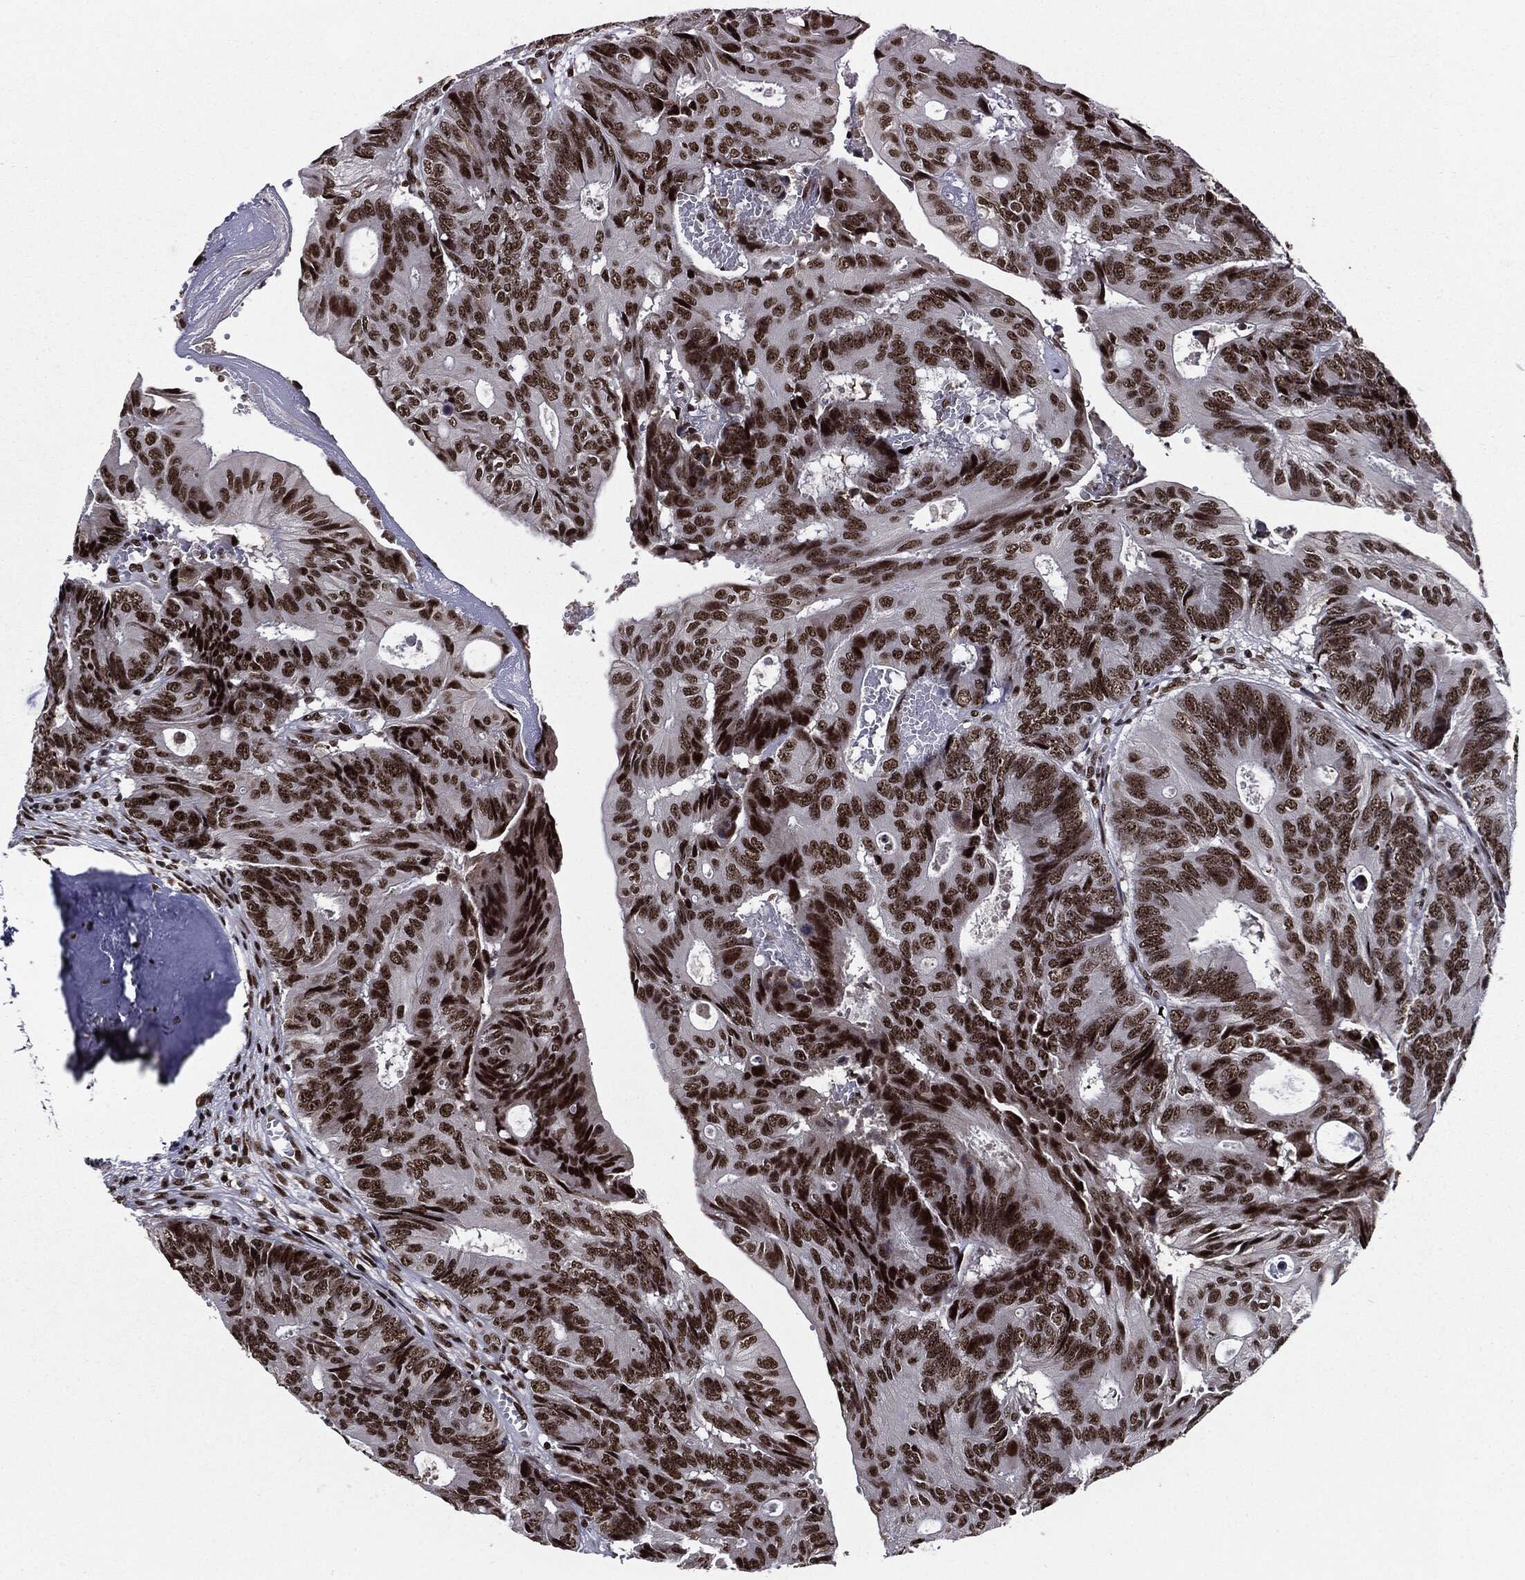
{"staining": {"intensity": "strong", "quantity": ">75%", "location": "nuclear"}, "tissue": "colorectal cancer", "cell_type": "Tumor cells", "image_type": "cancer", "snomed": [{"axis": "morphology", "description": "Normal tissue, NOS"}, {"axis": "morphology", "description": "Adenocarcinoma, NOS"}, {"axis": "topography", "description": "Colon"}], "caption": "Strong nuclear protein expression is appreciated in about >75% of tumor cells in adenocarcinoma (colorectal). The protein is stained brown, and the nuclei are stained in blue (DAB IHC with brightfield microscopy, high magnification).", "gene": "ZFP91", "patient": {"sex": "male", "age": 65}}